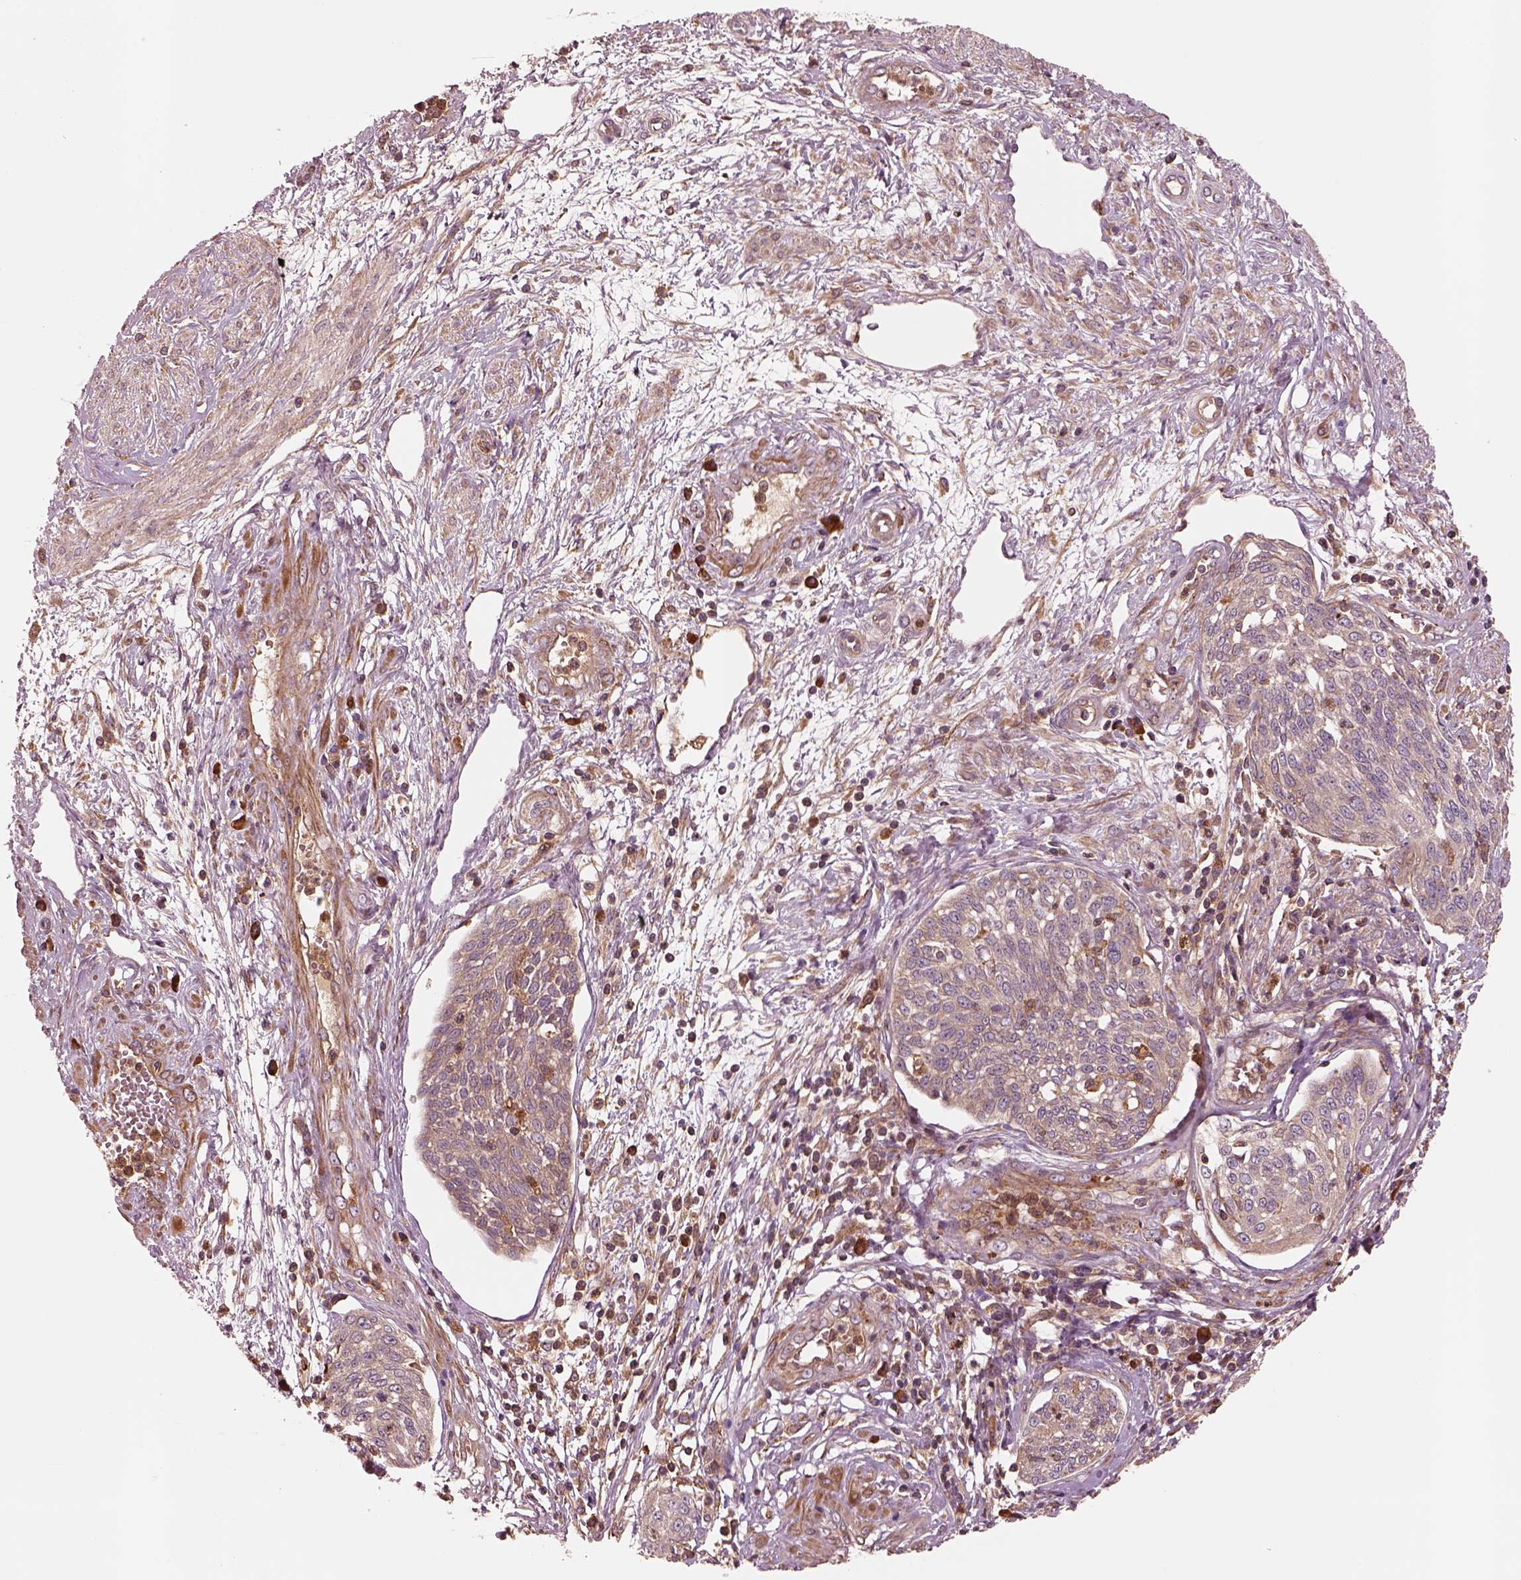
{"staining": {"intensity": "weak", "quantity": "25%-75%", "location": "cytoplasmic/membranous"}, "tissue": "cervical cancer", "cell_type": "Tumor cells", "image_type": "cancer", "snomed": [{"axis": "morphology", "description": "Squamous cell carcinoma, NOS"}, {"axis": "topography", "description": "Cervix"}], "caption": "This histopathology image exhibits IHC staining of human squamous cell carcinoma (cervical), with low weak cytoplasmic/membranous staining in approximately 25%-75% of tumor cells.", "gene": "ASCC2", "patient": {"sex": "female", "age": 34}}